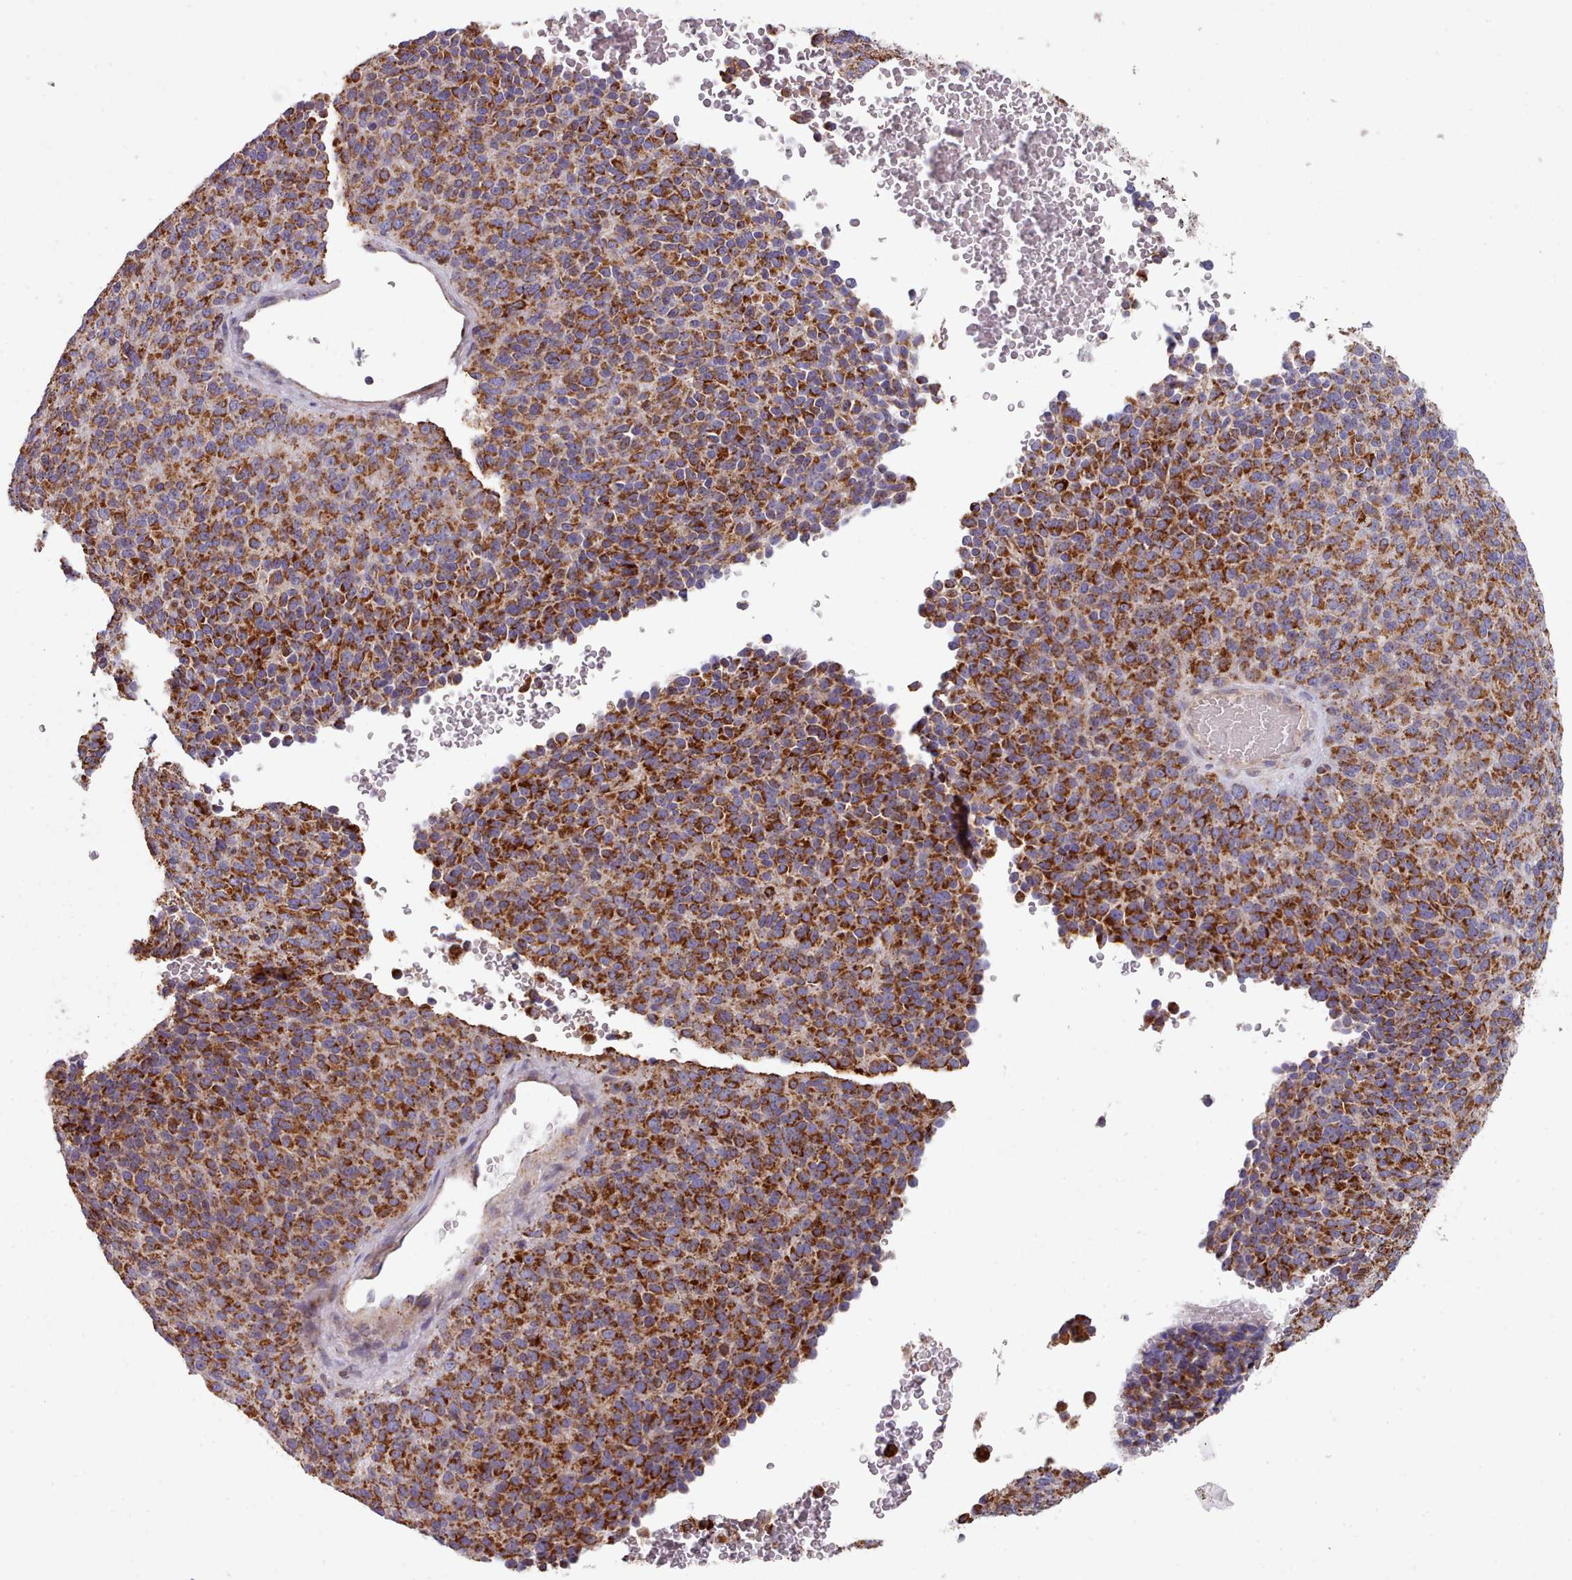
{"staining": {"intensity": "strong", "quantity": ">75%", "location": "cytoplasmic/membranous"}, "tissue": "melanoma", "cell_type": "Tumor cells", "image_type": "cancer", "snomed": [{"axis": "morphology", "description": "Malignant melanoma, Metastatic site"}, {"axis": "topography", "description": "Brain"}], "caption": "An image showing strong cytoplasmic/membranous staining in approximately >75% of tumor cells in malignant melanoma (metastatic site), as visualized by brown immunohistochemical staining.", "gene": "HSDL2", "patient": {"sex": "female", "age": 56}}